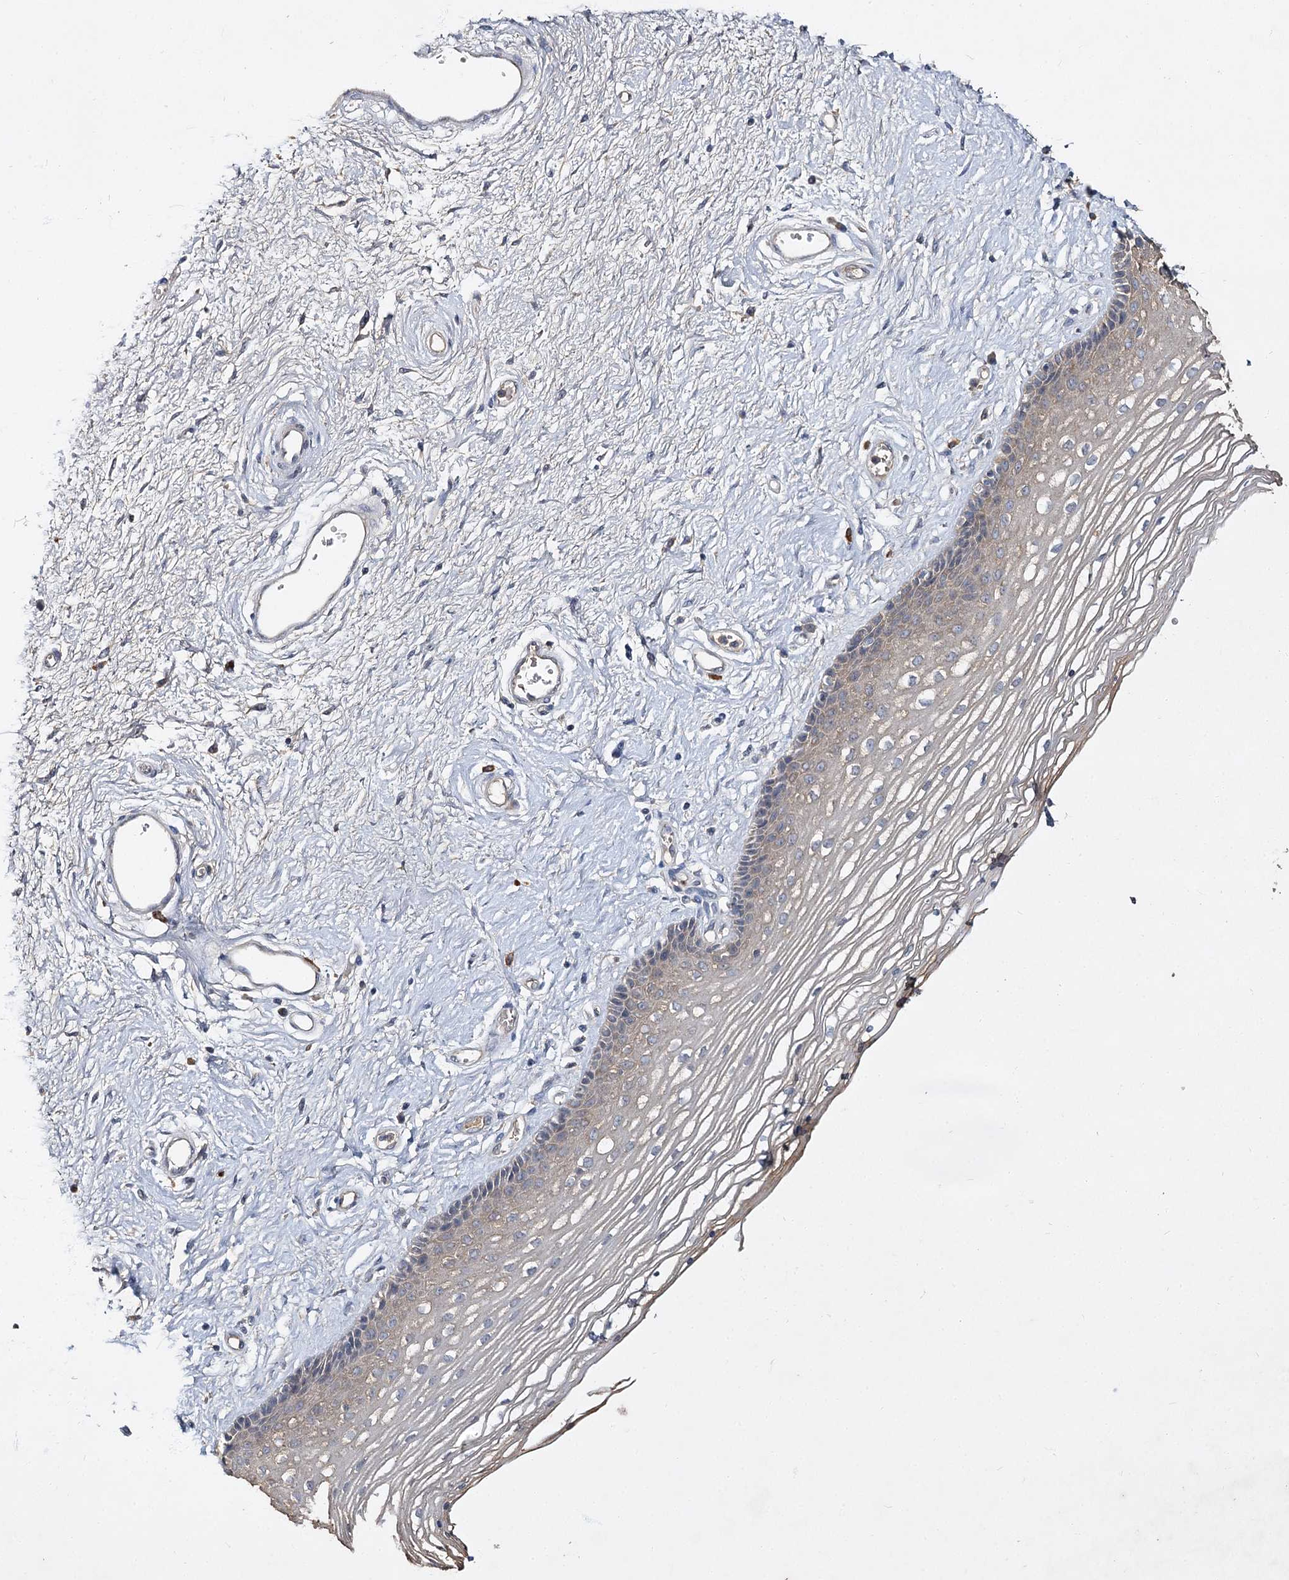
{"staining": {"intensity": "negative", "quantity": "none", "location": "none"}, "tissue": "vagina", "cell_type": "Squamous epithelial cells", "image_type": "normal", "snomed": [{"axis": "morphology", "description": "Normal tissue, NOS"}, {"axis": "topography", "description": "Vagina"}], "caption": "IHC image of normal human vagina stained for a protein (brown), which displays no positivity in squamous epithelial cells. The staining is performed using DAB brown chromogen with nuclei counter-stained in using hematoxylin.", "gene": "MFN1", "patient": {"sex": "female", "age": 46}}